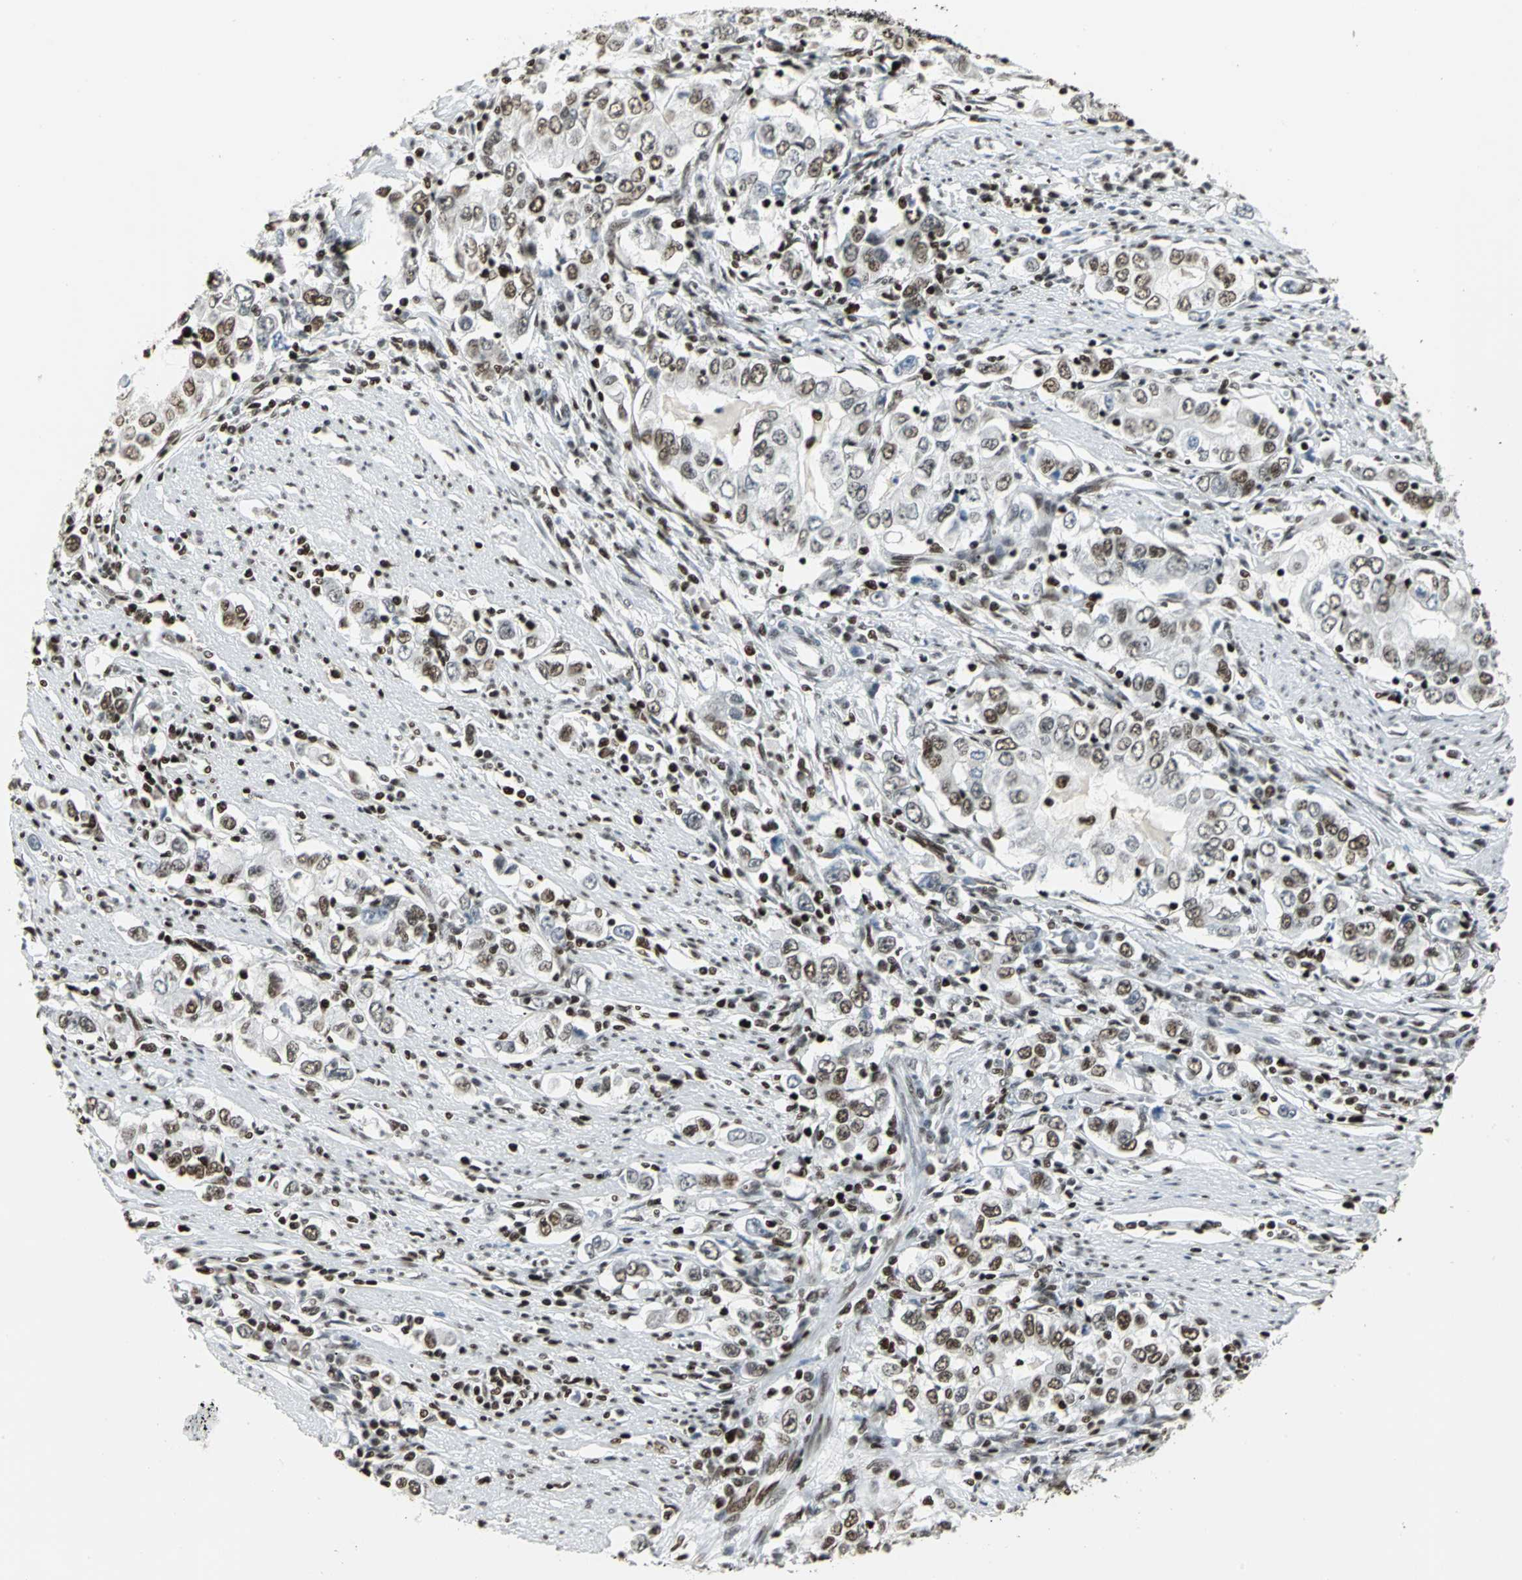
{"staining": {"intensity": "strong", "quantity": "25%-75%", "location": "nuclear"}, "tissue": "stomach cancer", "cell_type": "Tumor cells", "image_type": "cancer", "snomed": [{"axis": "morphology", "description": "Adenocarcinoma, NOS"}, {"axis": "topography", "description": "Stomach, lower"}], "caption": "Stomach cancer (adenocarcinoma) was stained to show a protein in brown. There is high levels of strong nuclear expression in approximately 25%-75% of tumor cells.", "gene": "HNRNPD", "patient": {"sex": "female", "age": 72}}